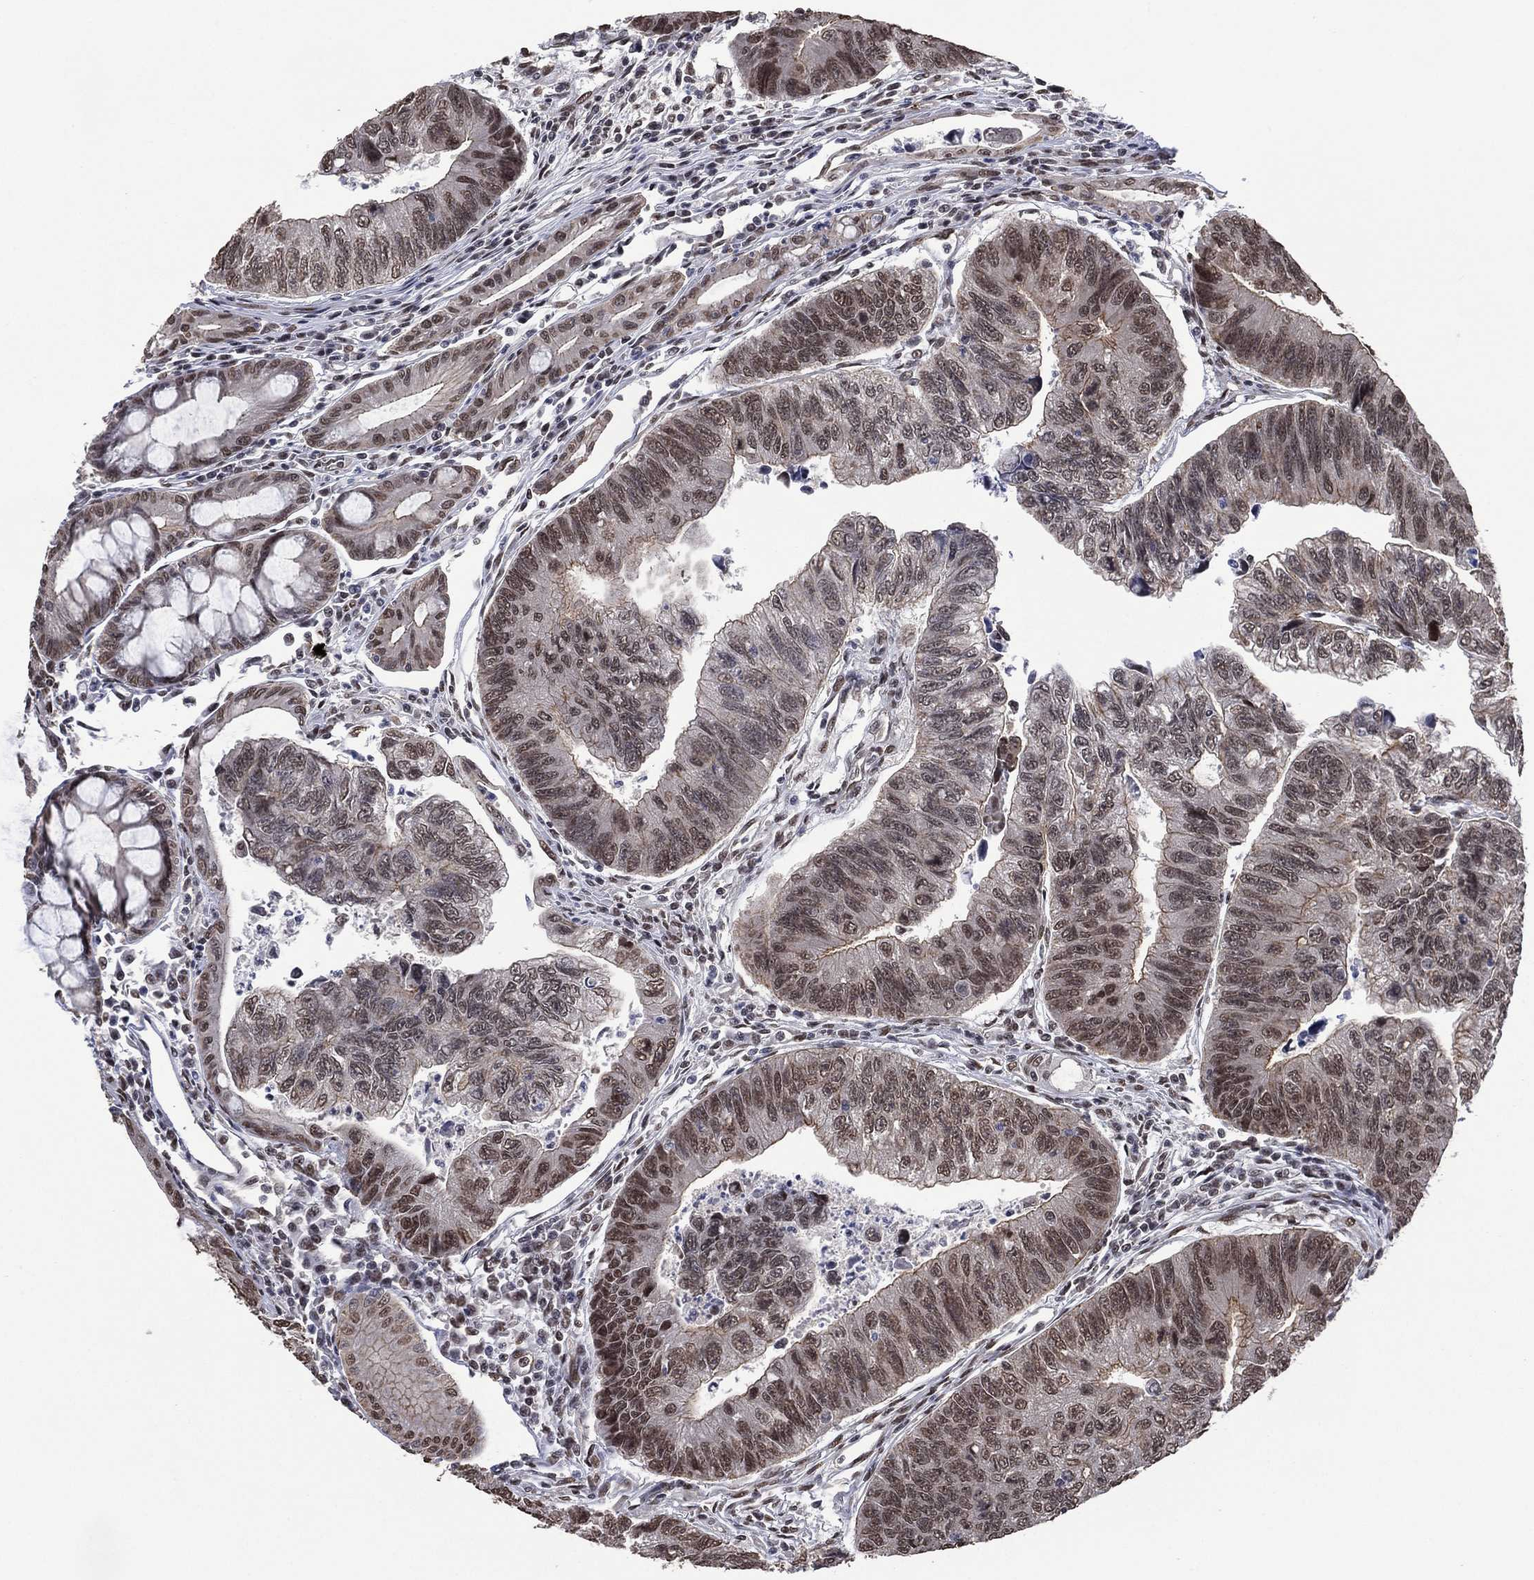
{"staining": {"intensity": "weak", "quantity": "<25%", "location": "nuclear"}, "tissue": "colorectal cancer", "cell_type": "Tumor cells", "image_type": "cancer", "snomed": [{"axis": "morphology", "description": "Adenocarcinoma, NOS"}, {"axis": "topography", "description": "Colon"}], "caption": "A micrograph of adenocarcinoma (colorectal) stained for a protein reveals no brown staining in tumor cells. (Brightfield microscopy of DAB (3,3'-diaminobenzidine) immunohistochemistry at high magnification).", "gene": "EHMT1", "patient": {"sex": "female", "age": 65}}